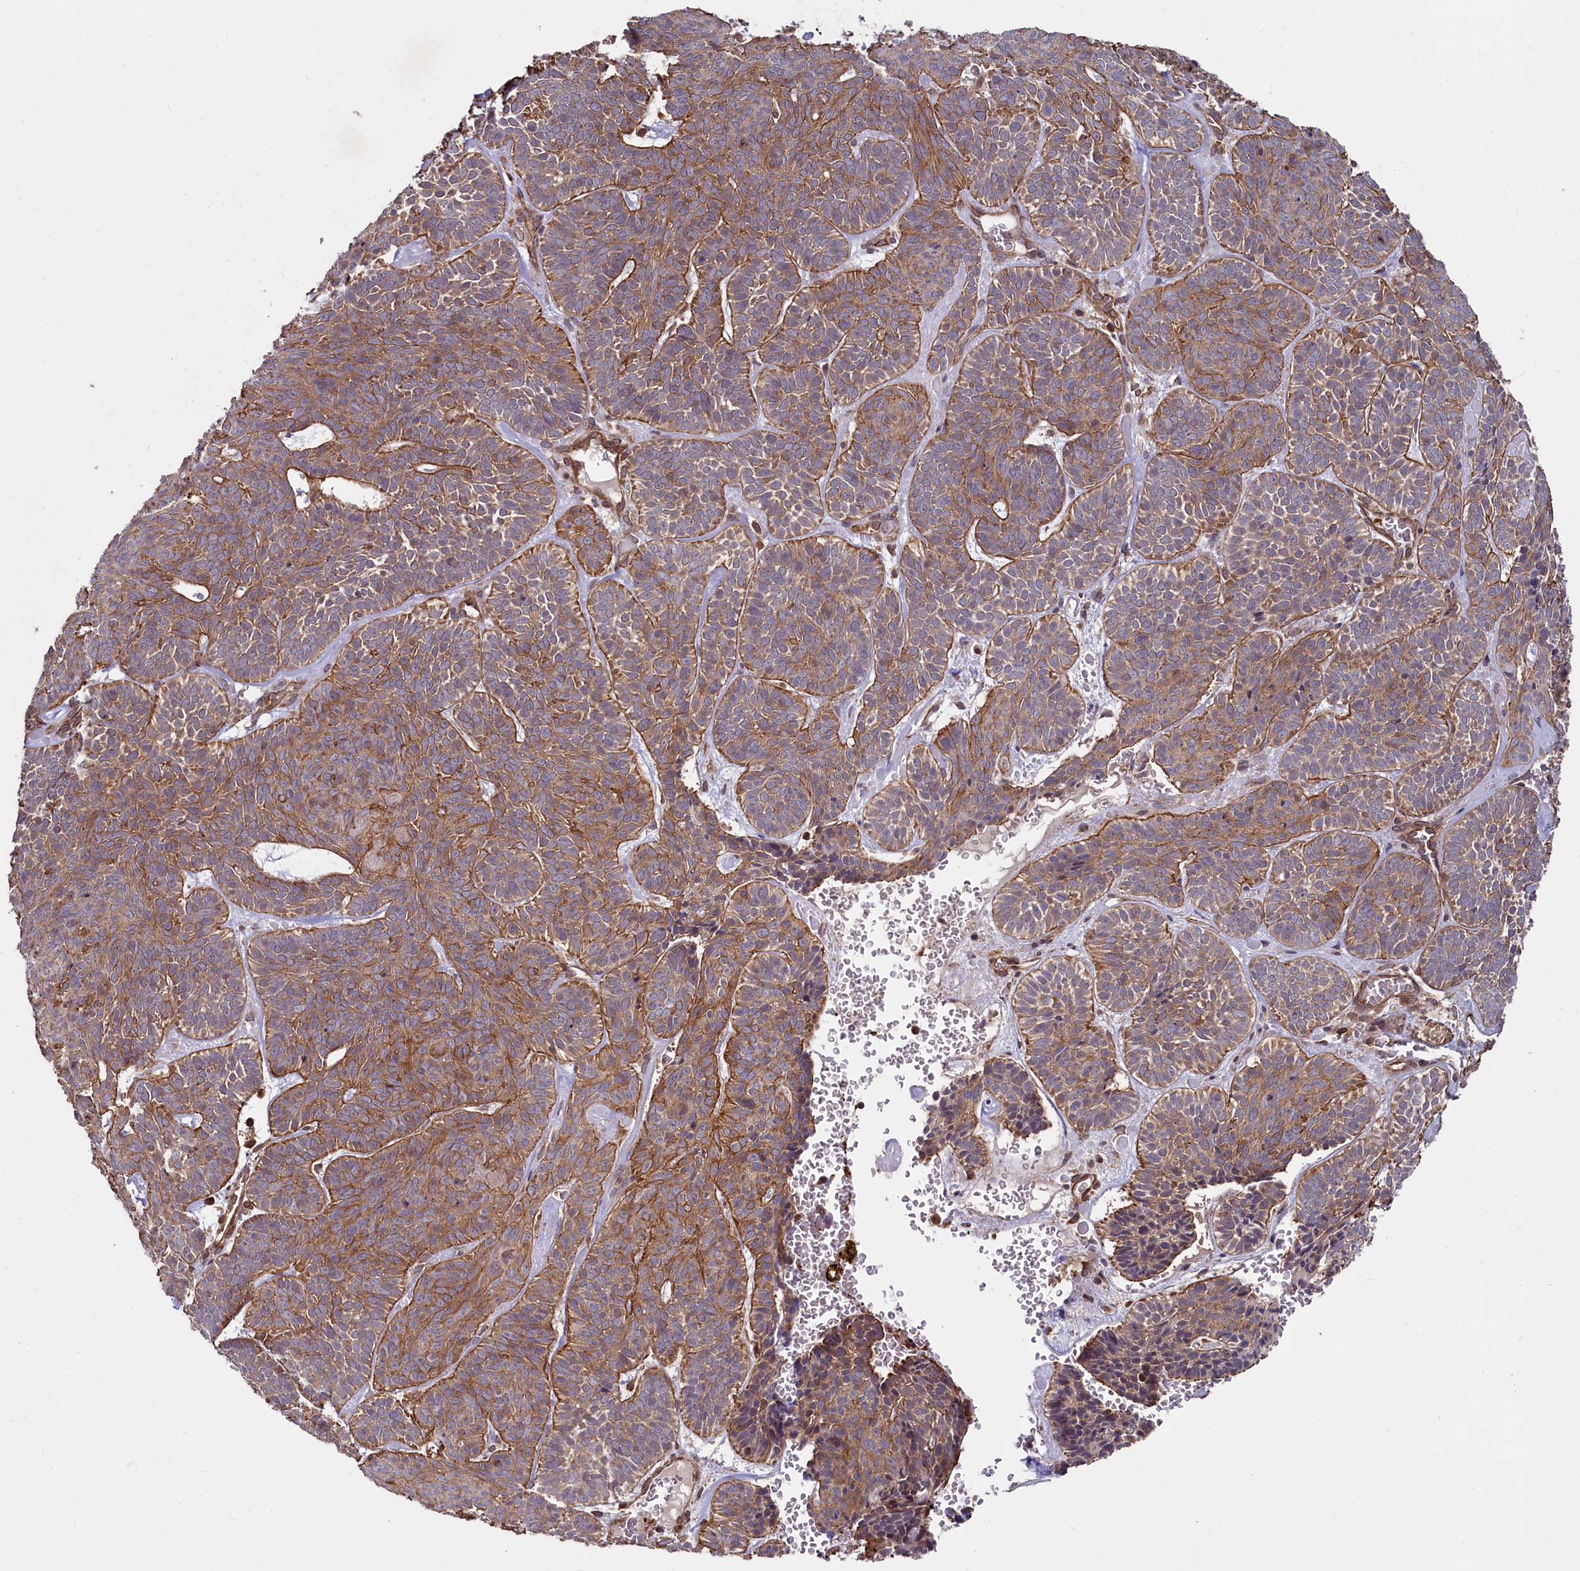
{"staining": {"intensity": "moderate", "quantity": ">75%", "location": "cytoplasmic/membranous"}, "tissue": "skin cancer", "cell_type": "Tumor cells", "image_type": "cancer", "snomed": [{"axis": "morphology", "description": "Basal cell carcinoma"}, {"axis": "topography", "description": "Skin"}], "caption": "Tumor cells demonstrate medium levels of moderate cytoplasmic/membranous expression in about >75% of cells in skin cancer (basal cell carcinoma). The staining was performed using DAB, with brown indicating positive protein expression. Nuclei are stained blue with hematoxylin.", "gene": "SVIP", "patient": {"sex": "male", "age": 85}}